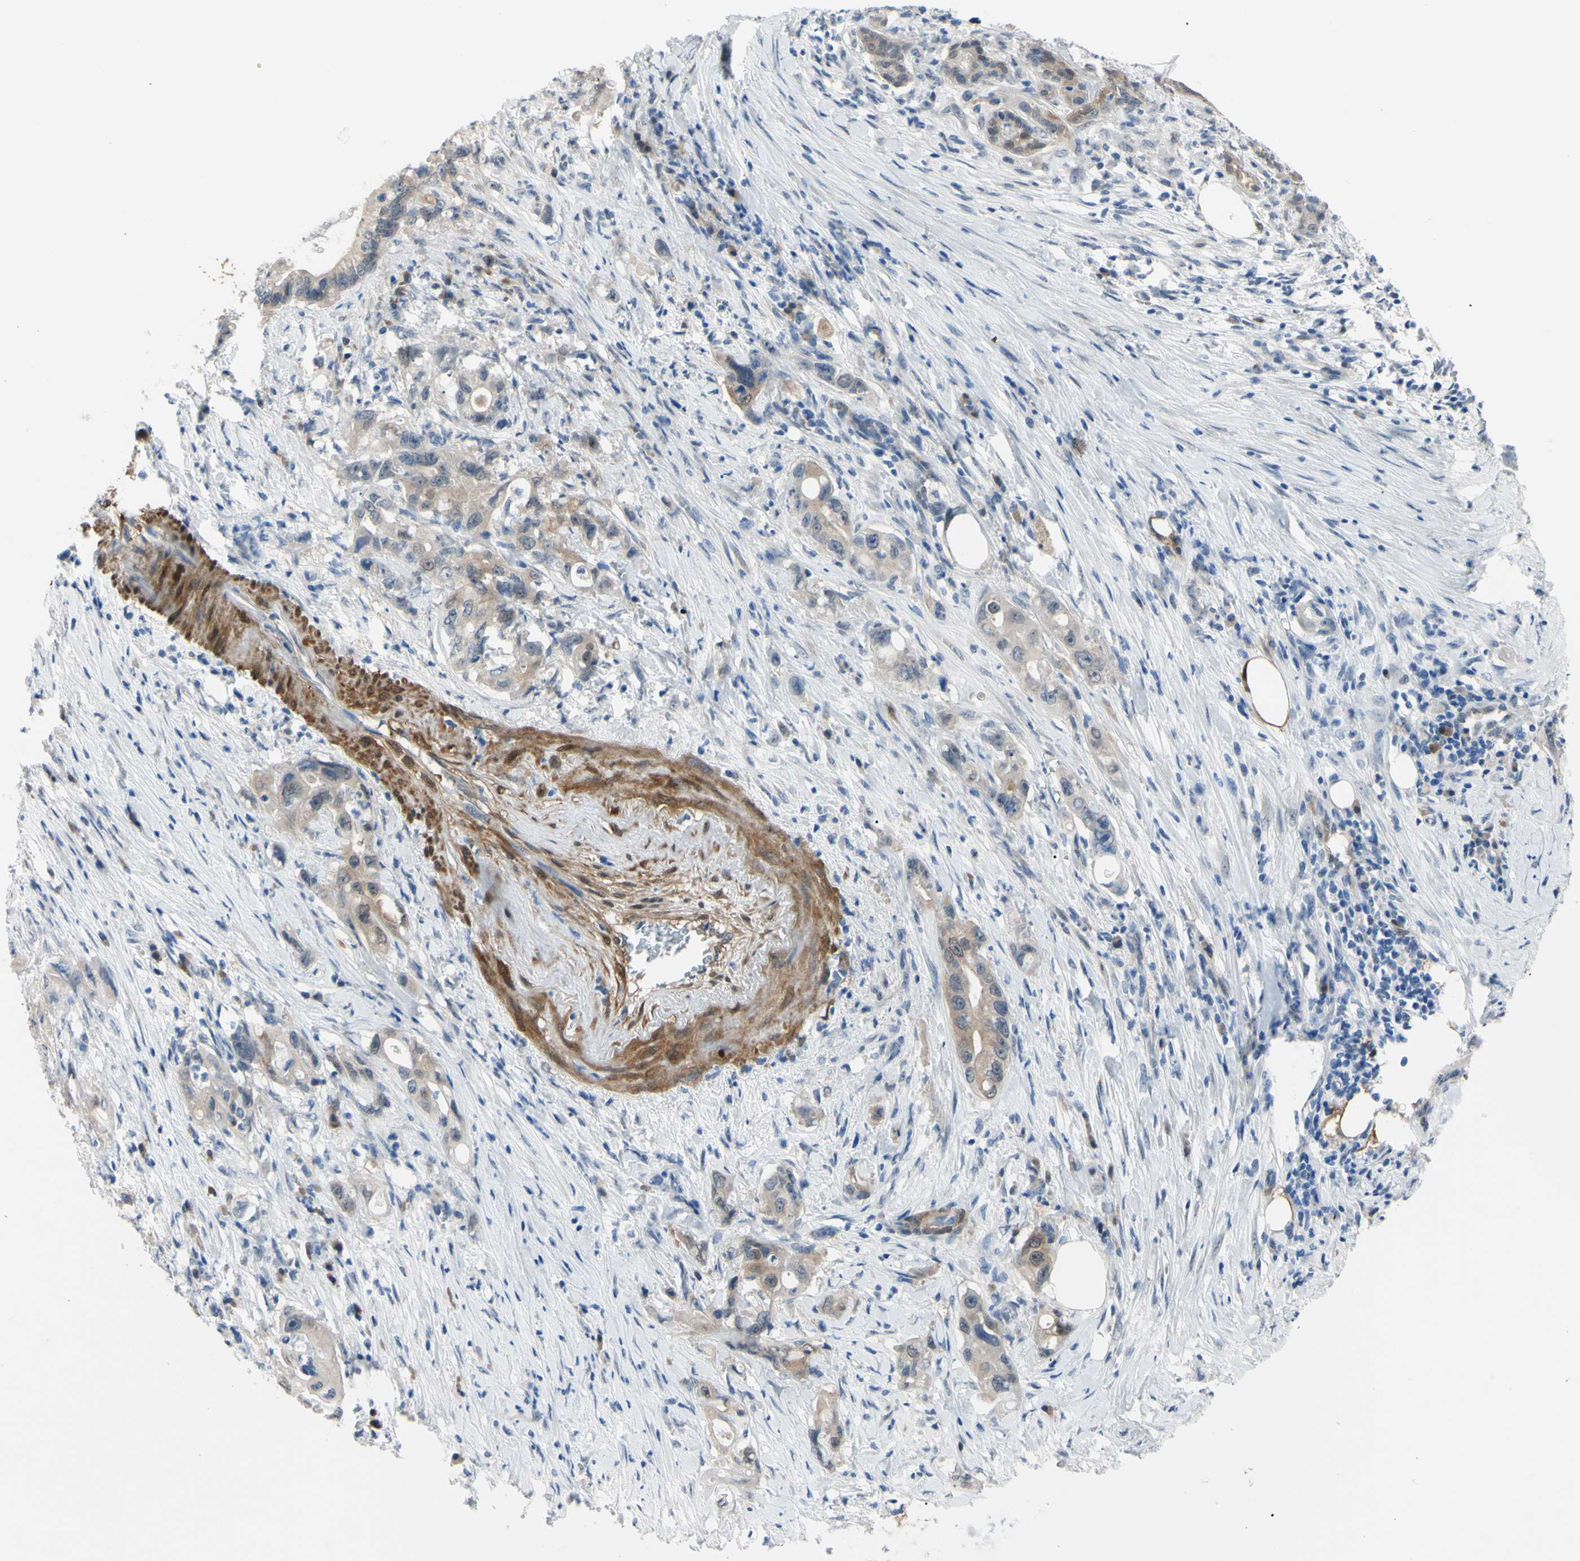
{"staining": {"intensity": "weak", "quantity": "25%-75%", "location": "cytoplasmic/membranous"}, "tissue": "pancreatic cancer", "cell_type": "Tumor cells", "image_type": "cancer", "snomed": [{"axis": "morphology", "description": "Normal tissue, NOS"}, {"axis": "topography", "description": "Pancreas"}], "caption": "DAB (3,3'-diaminobenzidine) immunohistochemical staining of pancreatic cancer reveals weak cytoplasmic/membranous protein expression in about 25%-75% of tumor cells.", "gene": "NOL3", "patient": {"sex": "male", "age": 42}}